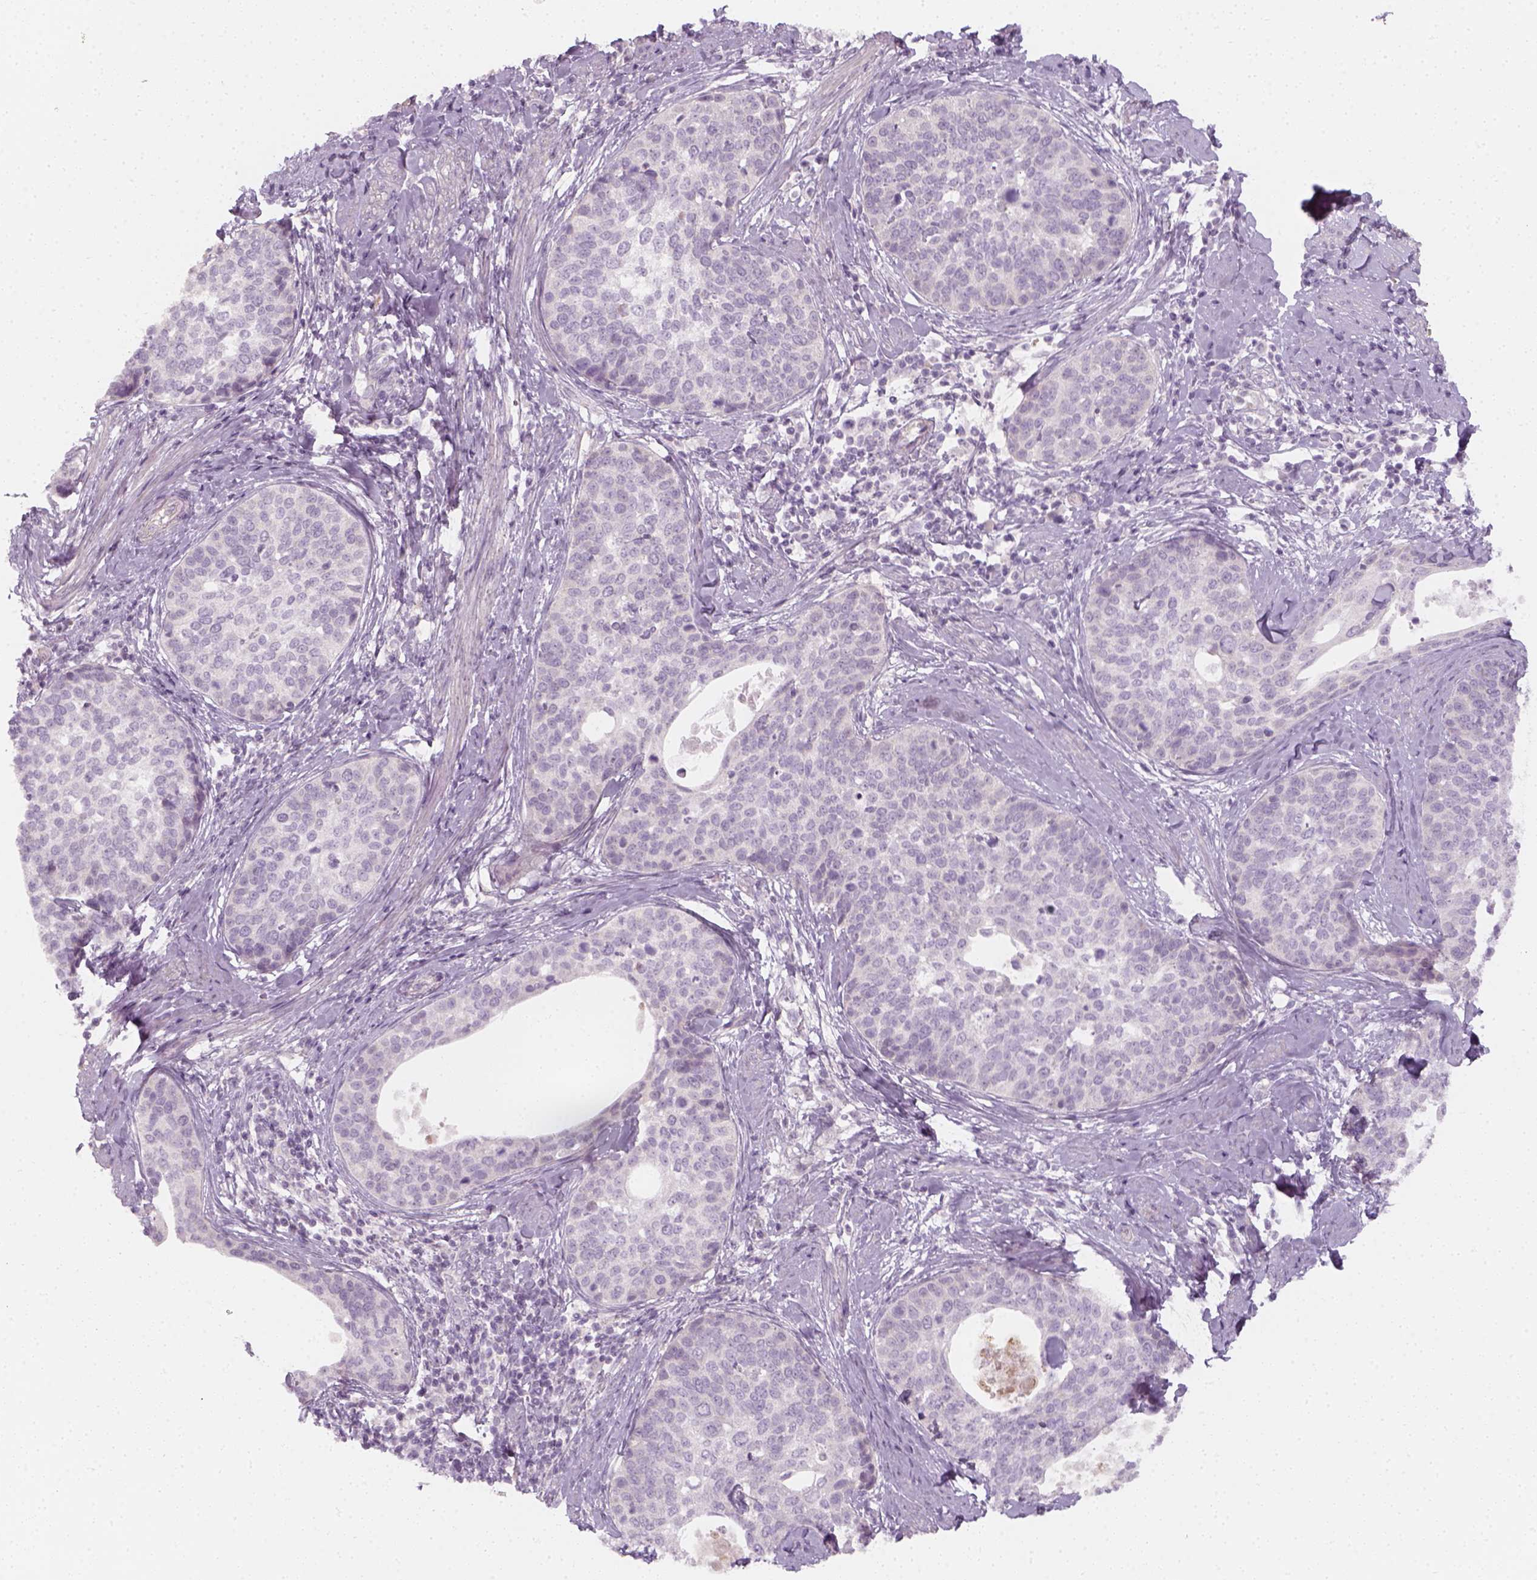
{"staining": {"intensity": "negative", "quantity": "none", "location": "none"}, "tissue": "cervical cancer", "cell_type": "Tumor cells", "image_type": "cancer", "snomed": [{"axis": "morphology", "description": "Squamous cell carcinoma, NOS"}, {"axis": "topography", "description": "Cervix"}], "caption": "Cervical squamous cell carcinoma was stained to show a protein in brown. There is no significant positivity in tumor cells.", "gene": "PRAME", "patient": {"sex": "female", "age": 69}}